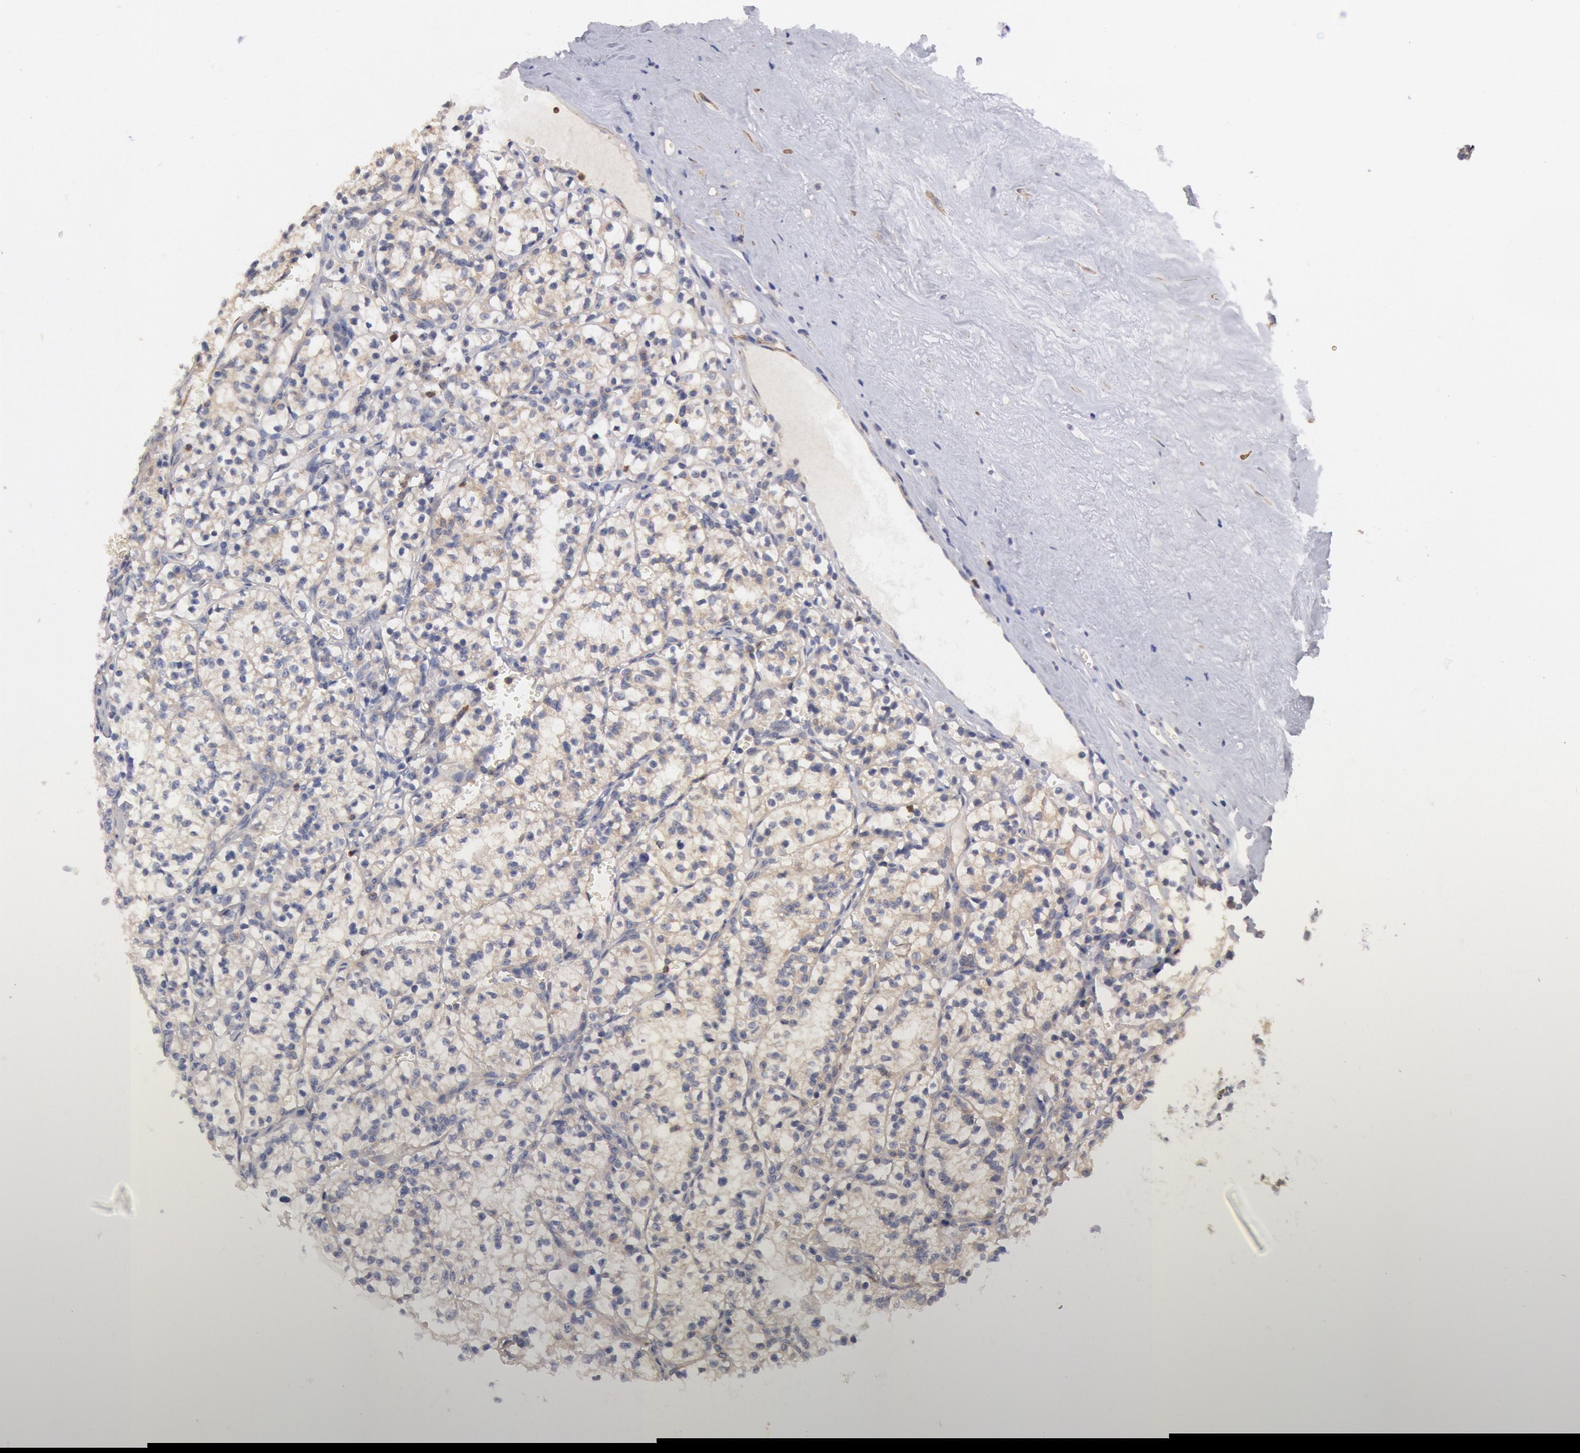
{"staining": {"intensity": "weak", "quantity": "25%-75%", "location": "cytoplasmic/membranous"}, "tissue": "renal cancer", "cell_type": "Tumor cells", "image_type": "cancer", "snomed": [{"axis": "morphology", "description": "Adenocarcinoma, NOS"}, {"axis": "topography", "description": "Kidney"}], "caption": "Renal adenocarcinoma was stained to show a protein in brown. There is low levels of weak cytoplasmic/membranous staining in approximately 25%-75% of tumor cells. The staining was performed using DAB to visualize the protein expression in brown, while the nuclei were stained in blue with hematoxylin (Magnification: 20x).", "gene": "TMED8", "patient": {"sex": "male", "age": 61}}